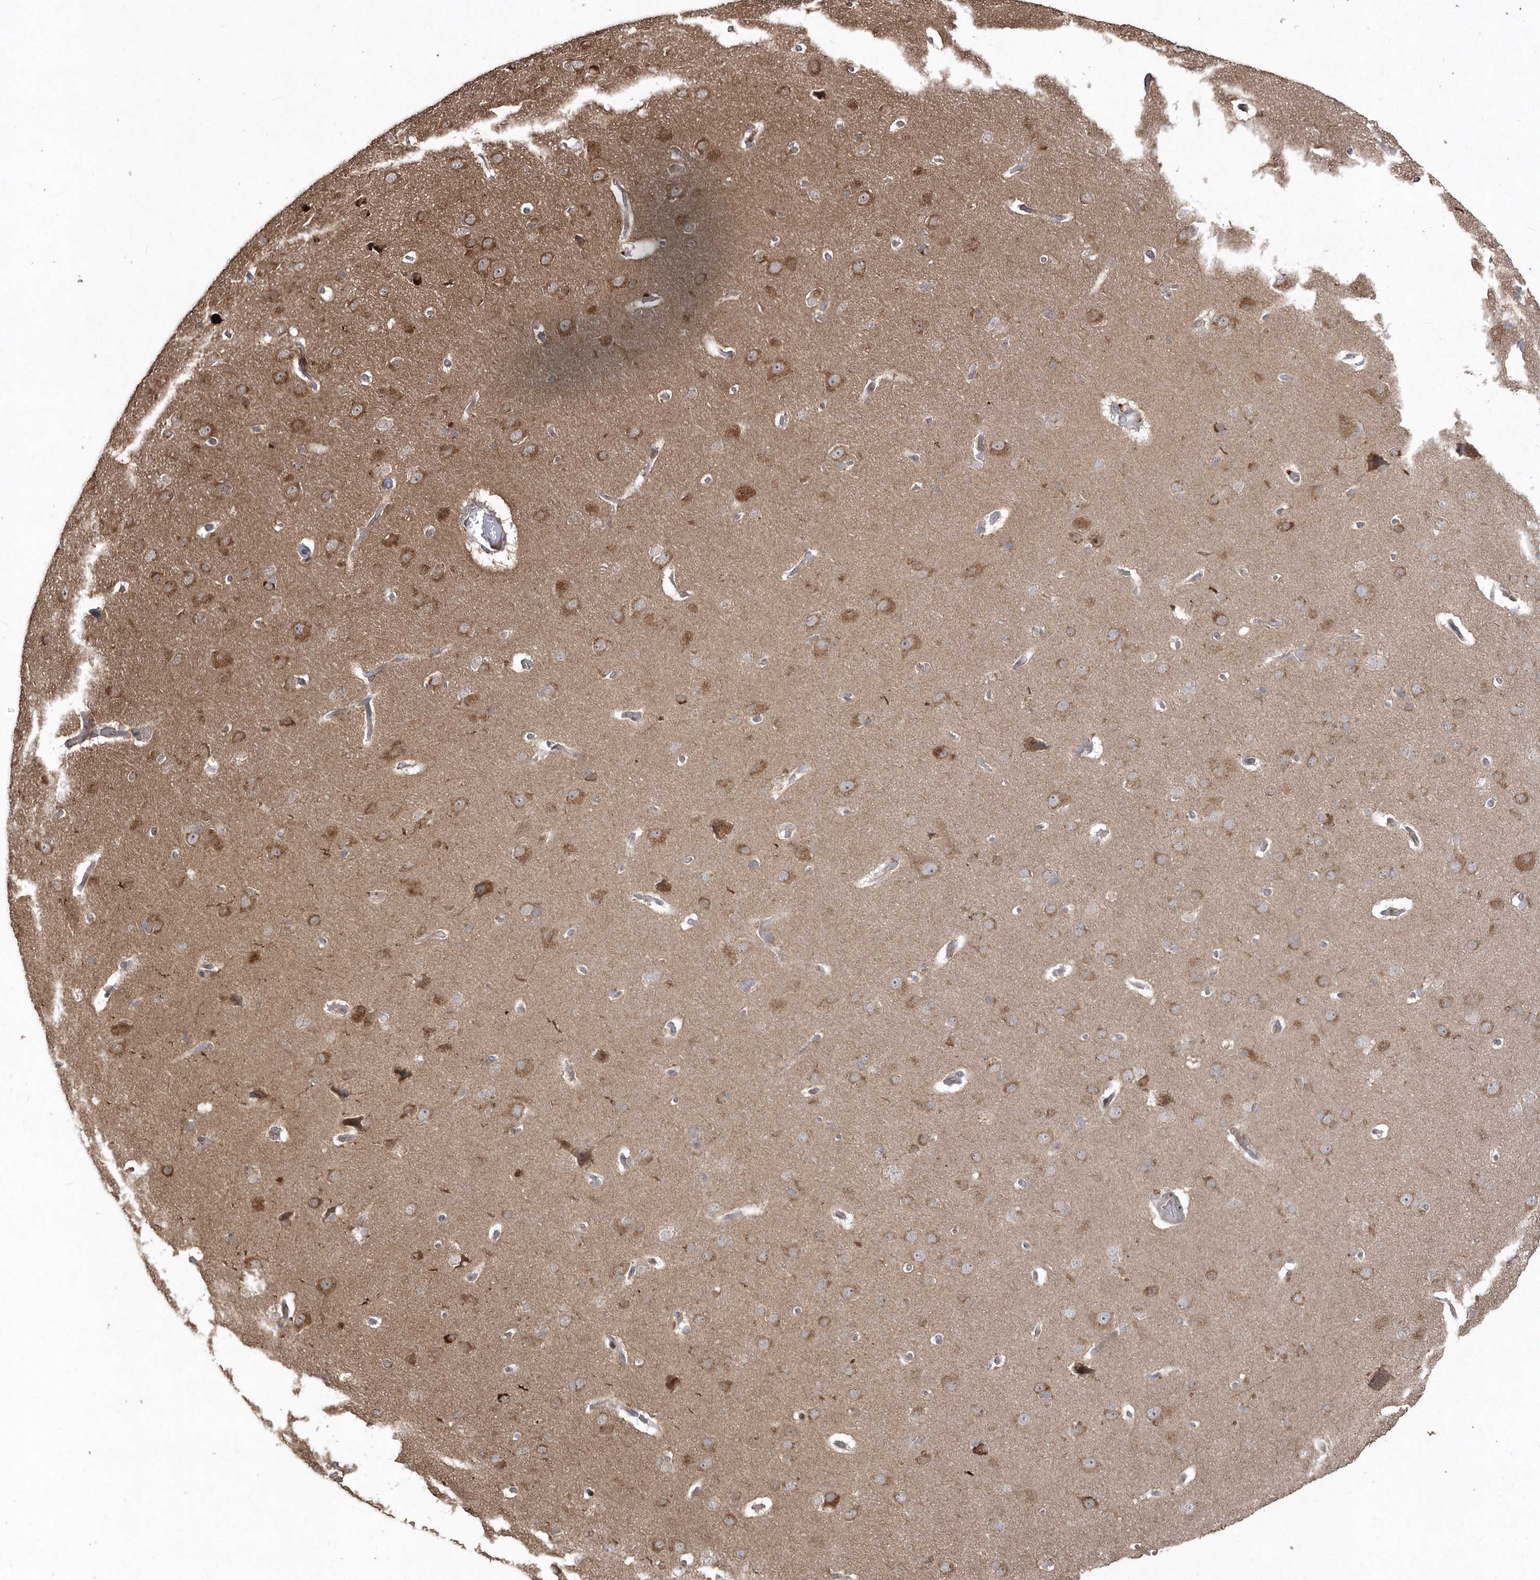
{"staining": {"intensity": "weak", "quantity": "<25%", "location": "cytoplasmic/membranous"}, "tissue": "cerebral cortex", "cell_type": "Endothelial cells", "image_type": "normal", "snomed": [{"axis": "morphology", "description": "Normal tissue, NOS"}, {"axis": "topography", "description": "Cerebral cortex"}], "caption": "Endothelial cells show no significant protein staining in normal cerebral cortex. (Brightfield microscopy of DAB immunohistochemistry at high magnification).", "gene": "GEMIN6", "patient": {"sex": "male", "age": 62}}